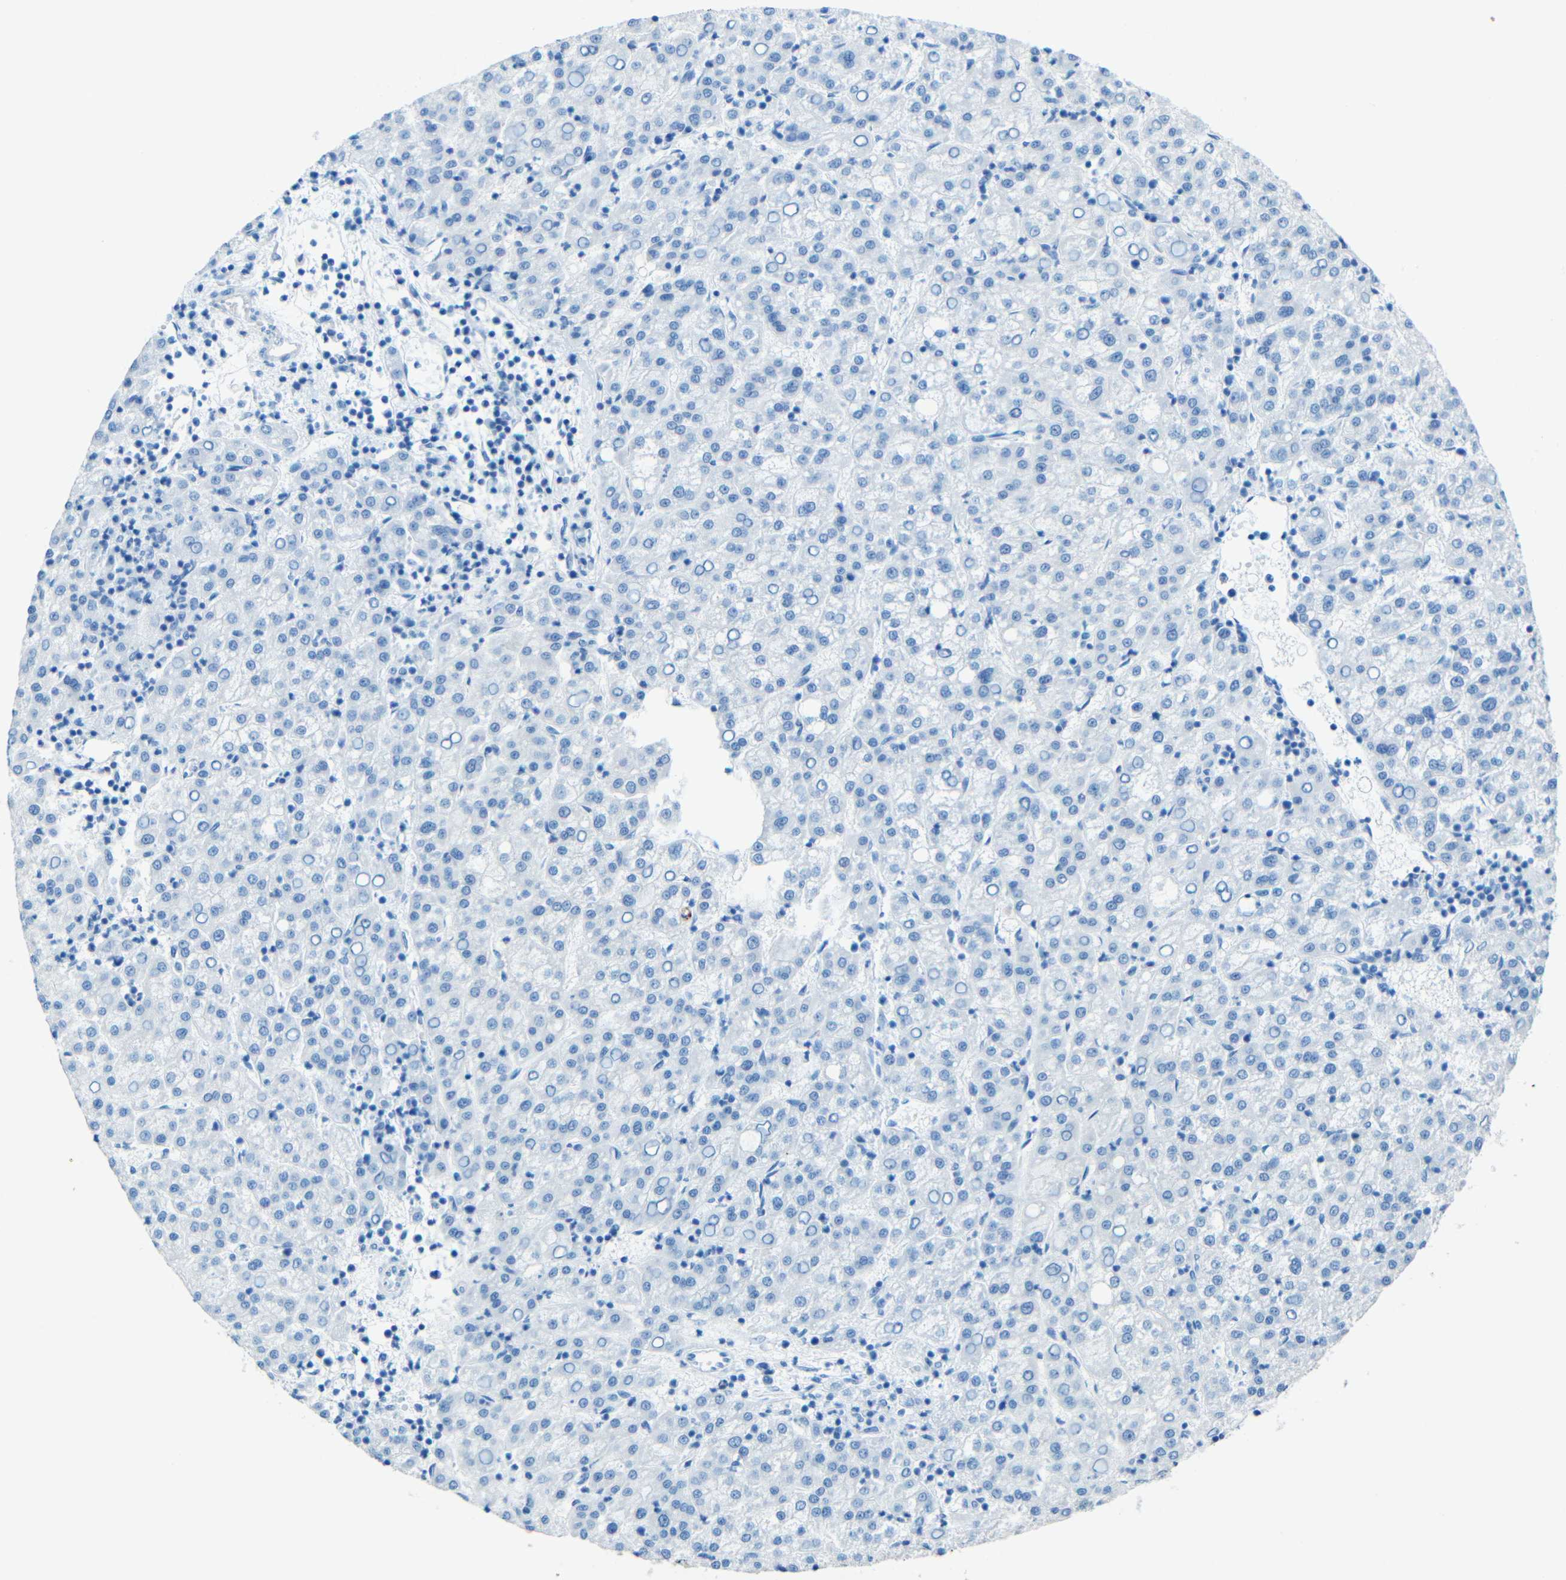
{"staining": {"intensity": "negative", "quantity": "none", "location": "none"}, "tissue": "liver cancer", "cell_type": "Tumor cells", "image_type": "cancer", "snomed": [{"axis": "morphology", "description": "Carcinoma, Hepatocellular, NOS"}, {"axis": "topography", "description": "Liver"}], "caption": "A high-resolution image shows immunohistochemistry (IHC) staining of hepatocellular carcinoma (liver), which shows no significant expression in tumor cells. (Immunohistochemistry (ihc), brightfield microscopy, high magnification).", "gene": "TUBB4B", "patient": {"sex": "female", "age": 58}}